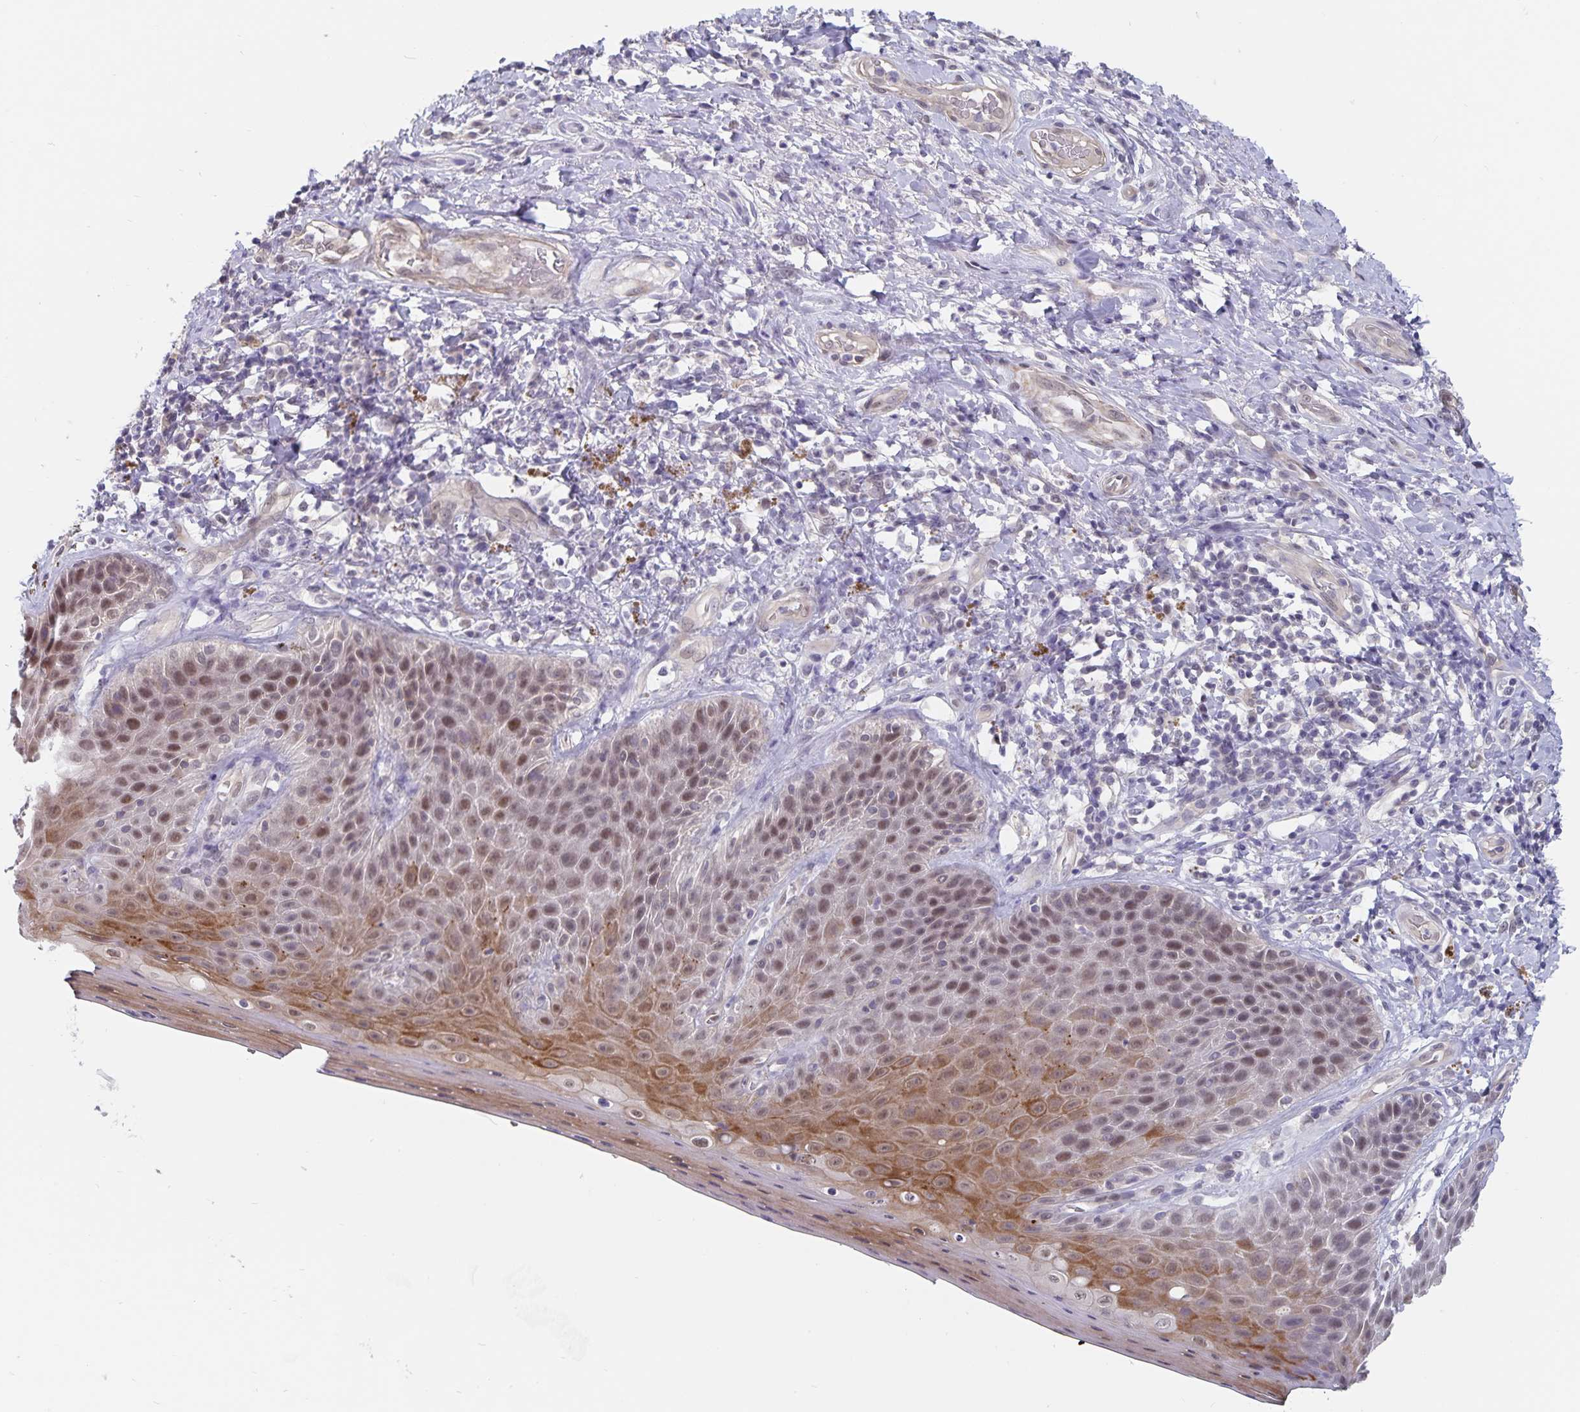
{"staining": {"intensity": "moderate", "quantity": "25%-75%", "location": "cytoplasmic/membranous,nuclear"}, "tissue": "skin", "cell_type": "Epidermal cells", "image_type": "normal", "snomed": [{"axis": "morphology", "description": "Normal tissue, NOS"}, {"axis": "topography", "description": "Anal"}, {"axis": "topography", "description": "Peripheral nerve tissue"}], "caption": "Skin stained with IHC displays moderate cytoplasmic/membranous,nuclear positivity in about 25%-75% of epidermal cells. Using DAB (brown) and hematoxylin (blue) stains, captured at high magnification using brightfield microscopy.", "gene": "BAG6", "patient": {"sex": "male", "age": 53}}